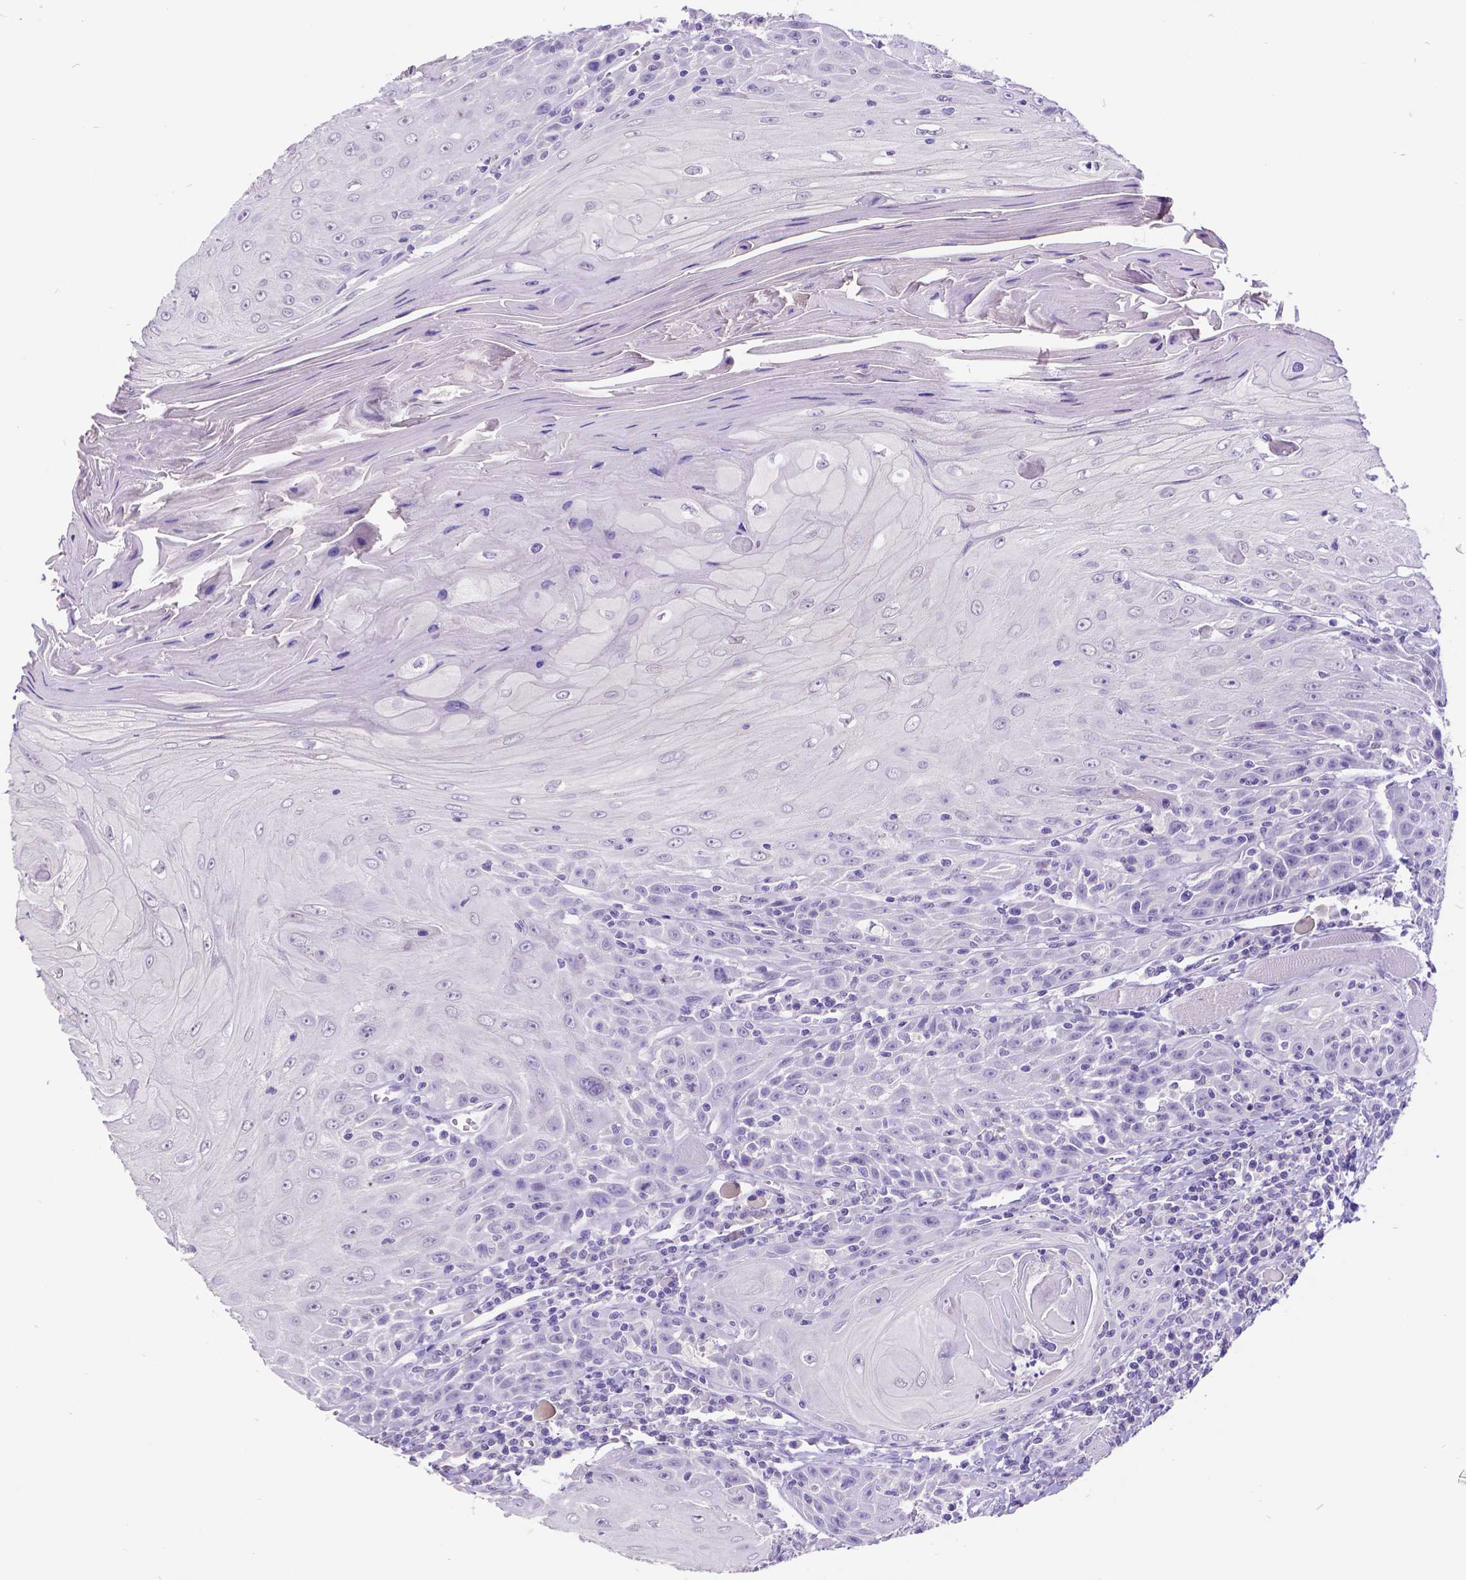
{"staining": {"intensity": "negative", "quantity": "none", "location": "none"}, "tissue": "head and neck cancer", "cell_type": "Tumor cells", "image_type": "cancer", "snomed": [{"axis": "morphology", "description": "Squamous cell carcinoma, NOS"}, {"axis": "topography", "description": "Head-Neck"}], "caption": "Immunohistochemistry (IHC) image of neoplastic tissue: head and neck cancer (squamous cell carcinoma) stained with DAB demonstrates no significant protein positivity in tumor cells.", "gene": "SATB2", "patient": {"sex": "male", "age": 52}}